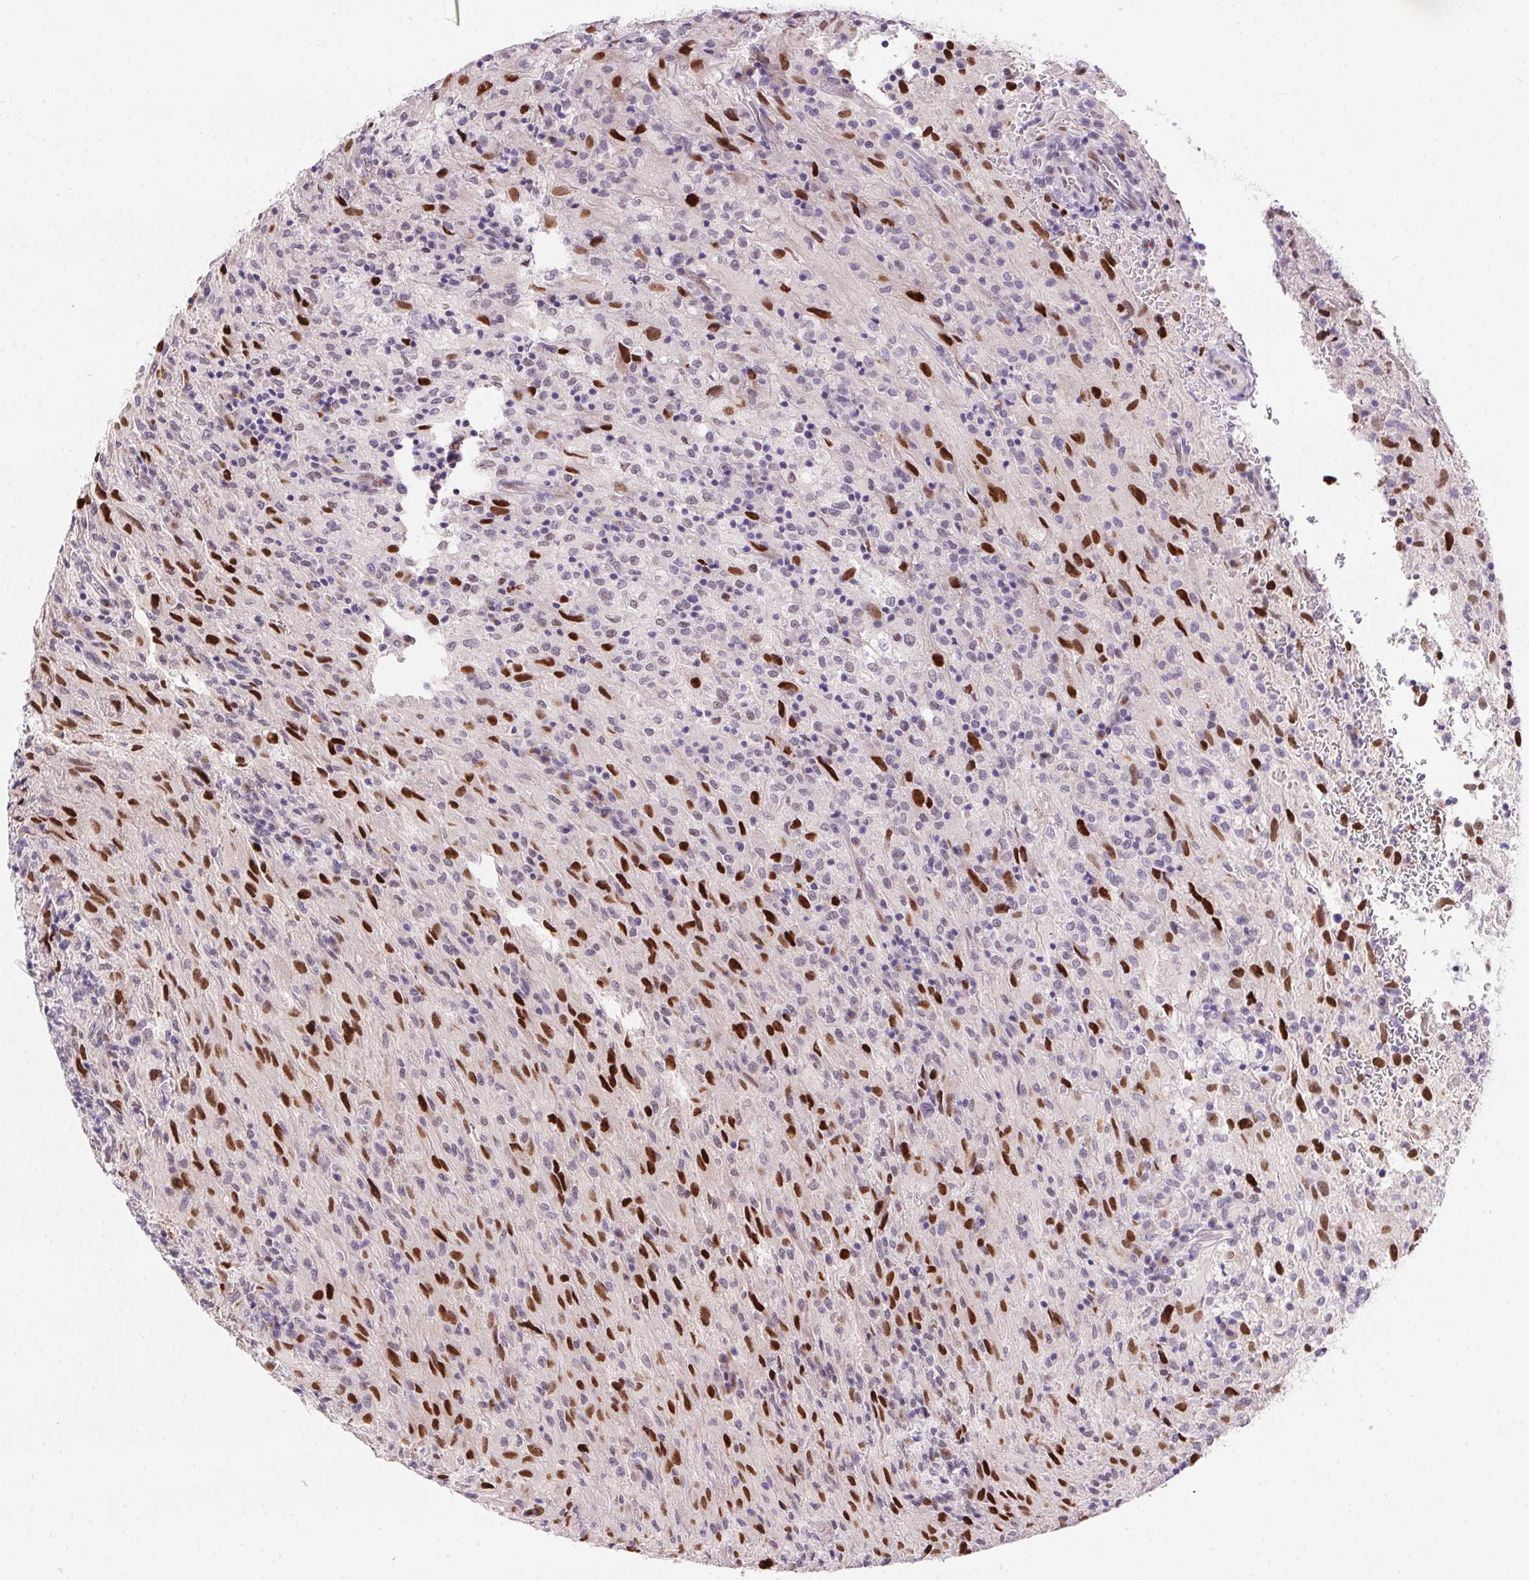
{"staining": {"intensity": "strong", "quantity": "25%-75%", "location": "nuclear"}, "tissue": "glioma", "cell_type": "Tumor cells", "image_type": "cancer", "snomed": [{"axis": "morphology", "description": "Glioma, malignant, High grade"}, {"axis": "topography", "description": "Brain"}], "caption": "A high-resolution image shows immunohistochemistry staining of glioma, which reveals strong nuclear expression in approximately 25%-75% of tumor cells.", "gene": "SP9", "patient": {"sex": "male", "age": 68}}